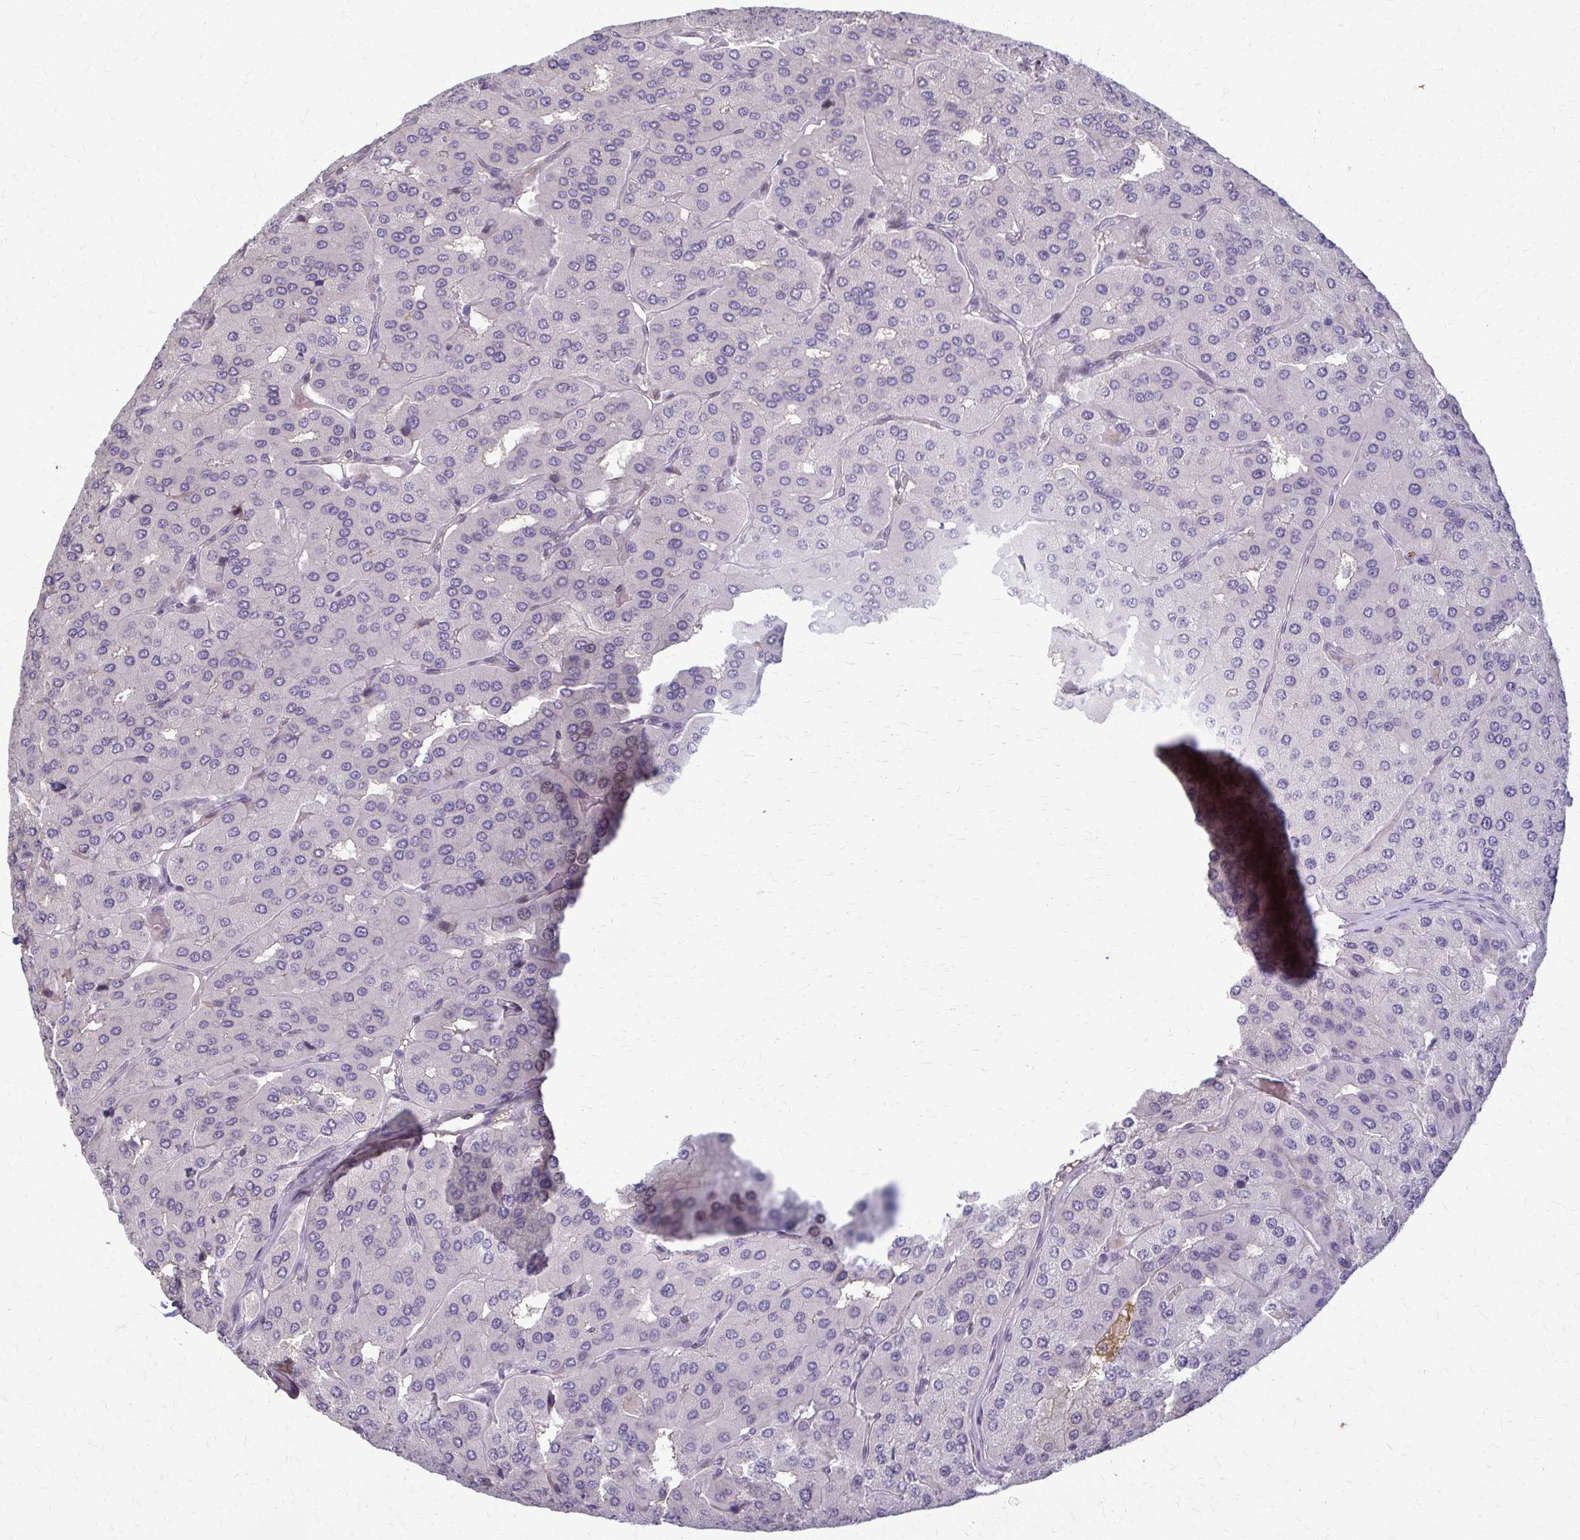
{"staining": {"intensity": "negative", "quantity": "none", "location": "none"}, "tissue": "parathyroid gland", "cell_type": "Glandular cells", "image_type": "normal", "snomed": [{"axis": "morphology", "description": "Normal tissue, NOS"}, {"axis": "morphology", "description": "Adenoma, NOS"}, {"axis": "topography", "description": "Parathyroid gland"}], "caption": "This is an immunohistochemistry (IHC) histopathology image of normal parathyroid gland. There is no positivity in glandular cells.", "gene": "ZNF34", "patient": {"sex": "female", "age": 86}}